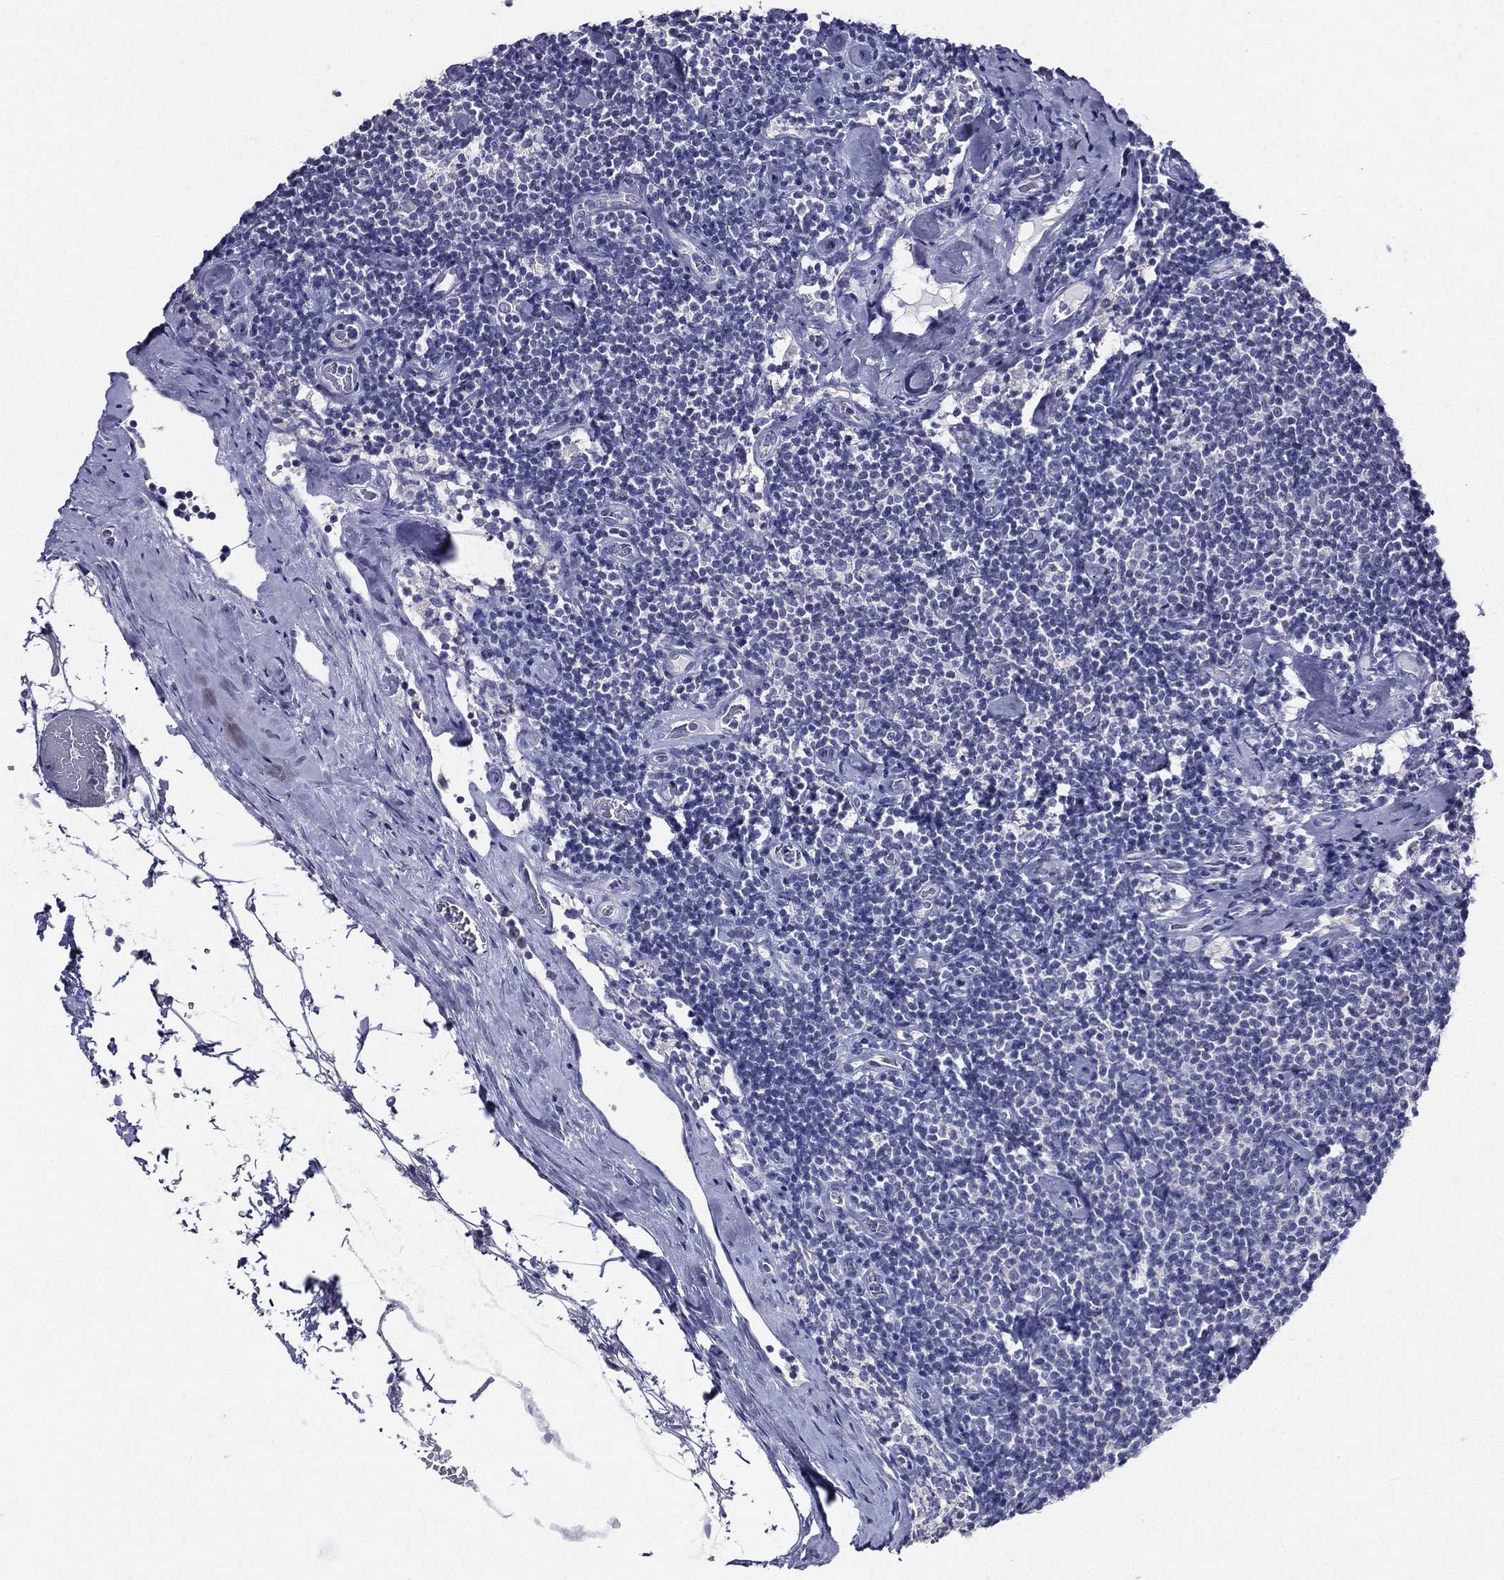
{"staining": {"intensity": "negative", "quantity": "none", "location": "none"}, "tissue": "lymphoma", "cell_type": "Tumor cells", "image_type": "cancer", "snomed": [{"axis": "morphology", "description": "Malignant lymphoma, non-Hodgkin's type, Low grade"}, {"axis": "topography", "description": "Lymph node"}], "caption": "The IHC histopathology image has no significant positivity in tumor cells of lymphoma tissue.", "gene": "TGM1", "patient": {"sex": "male", "age": 81}}